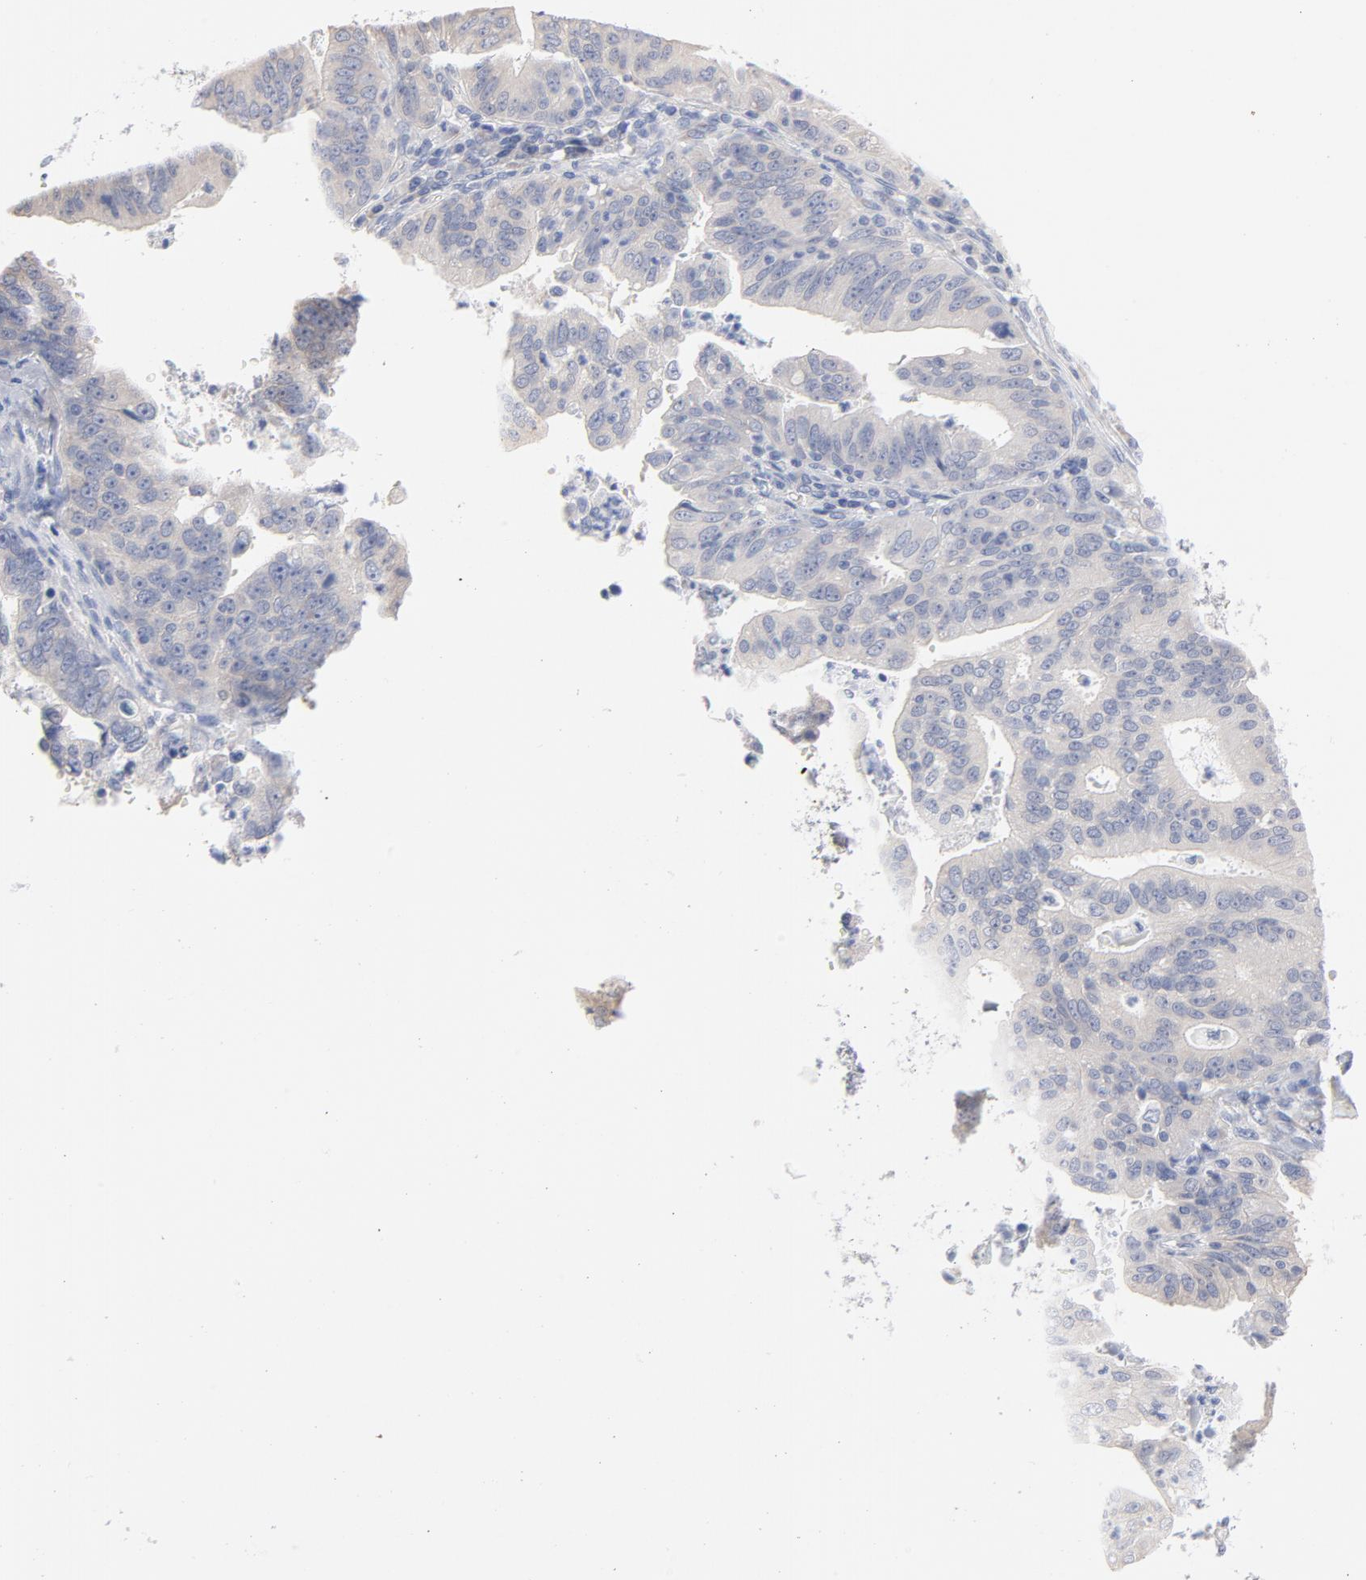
{"staining": {"intensity": "weak", "quantity": ">75%", "location": "cytoplasmic/membranous"}, "tissue": "stomach cancer", "cell_type": "Tumor cells", "image_type": "cancer", "snomed": [{"axis": "morphology", "description": "Adenocarcinoma, NOS"}, {"axis": "topography", "description": "Stomach, upper"}], "caption": "Immunohistochemical staining of human stomach adenocarcinoma exhibits low levels of weak cytoplasmic/membranous expression in about >75% of tumor cells.", "gene": "CPE", "patient": {"sex": "female", "age": 50}}